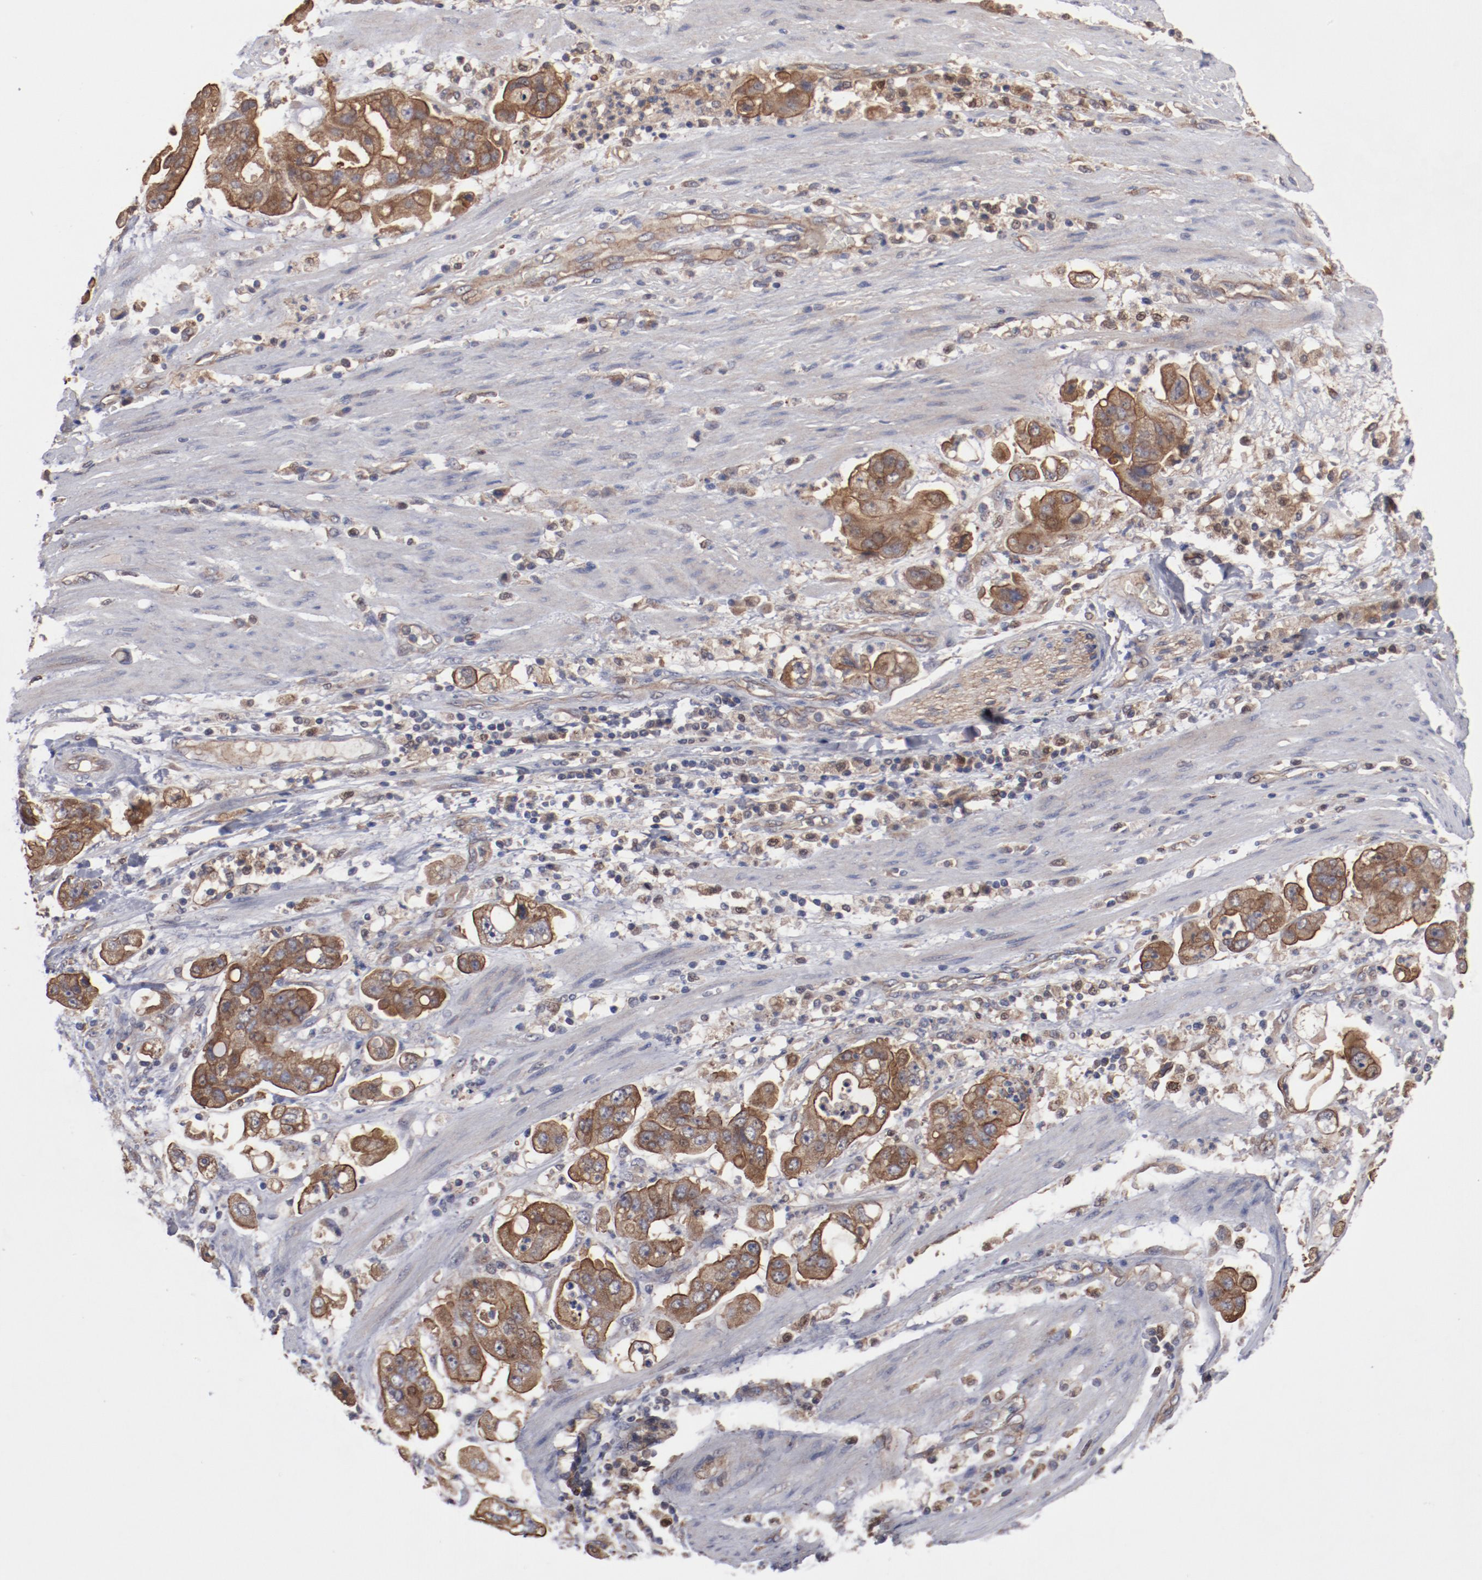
{"staining": {"intensity": "moderate", "quantity": ">75%", "location": "cytoplasmic/membranous"}, "tissue": "stomach cancer", "cell_type": "Tumor cells", "image_type": "cancer", "snomed": [{"axis": "morphology", "description": "Adenocarcinoma, NOS"}, {"axis": "topography", "description": "Stomach"}], "caption": "Stomach cancer (adenocarcinoma) stained for a protein demonstrates moderate cytoplasmic/membranous positivity in tumor cells. Immunohistochemistry stains the protein in brown and the nuclei are stained blue.", "gene": "DNAAF2", "patient": {"sex": "male", "age": 62}}